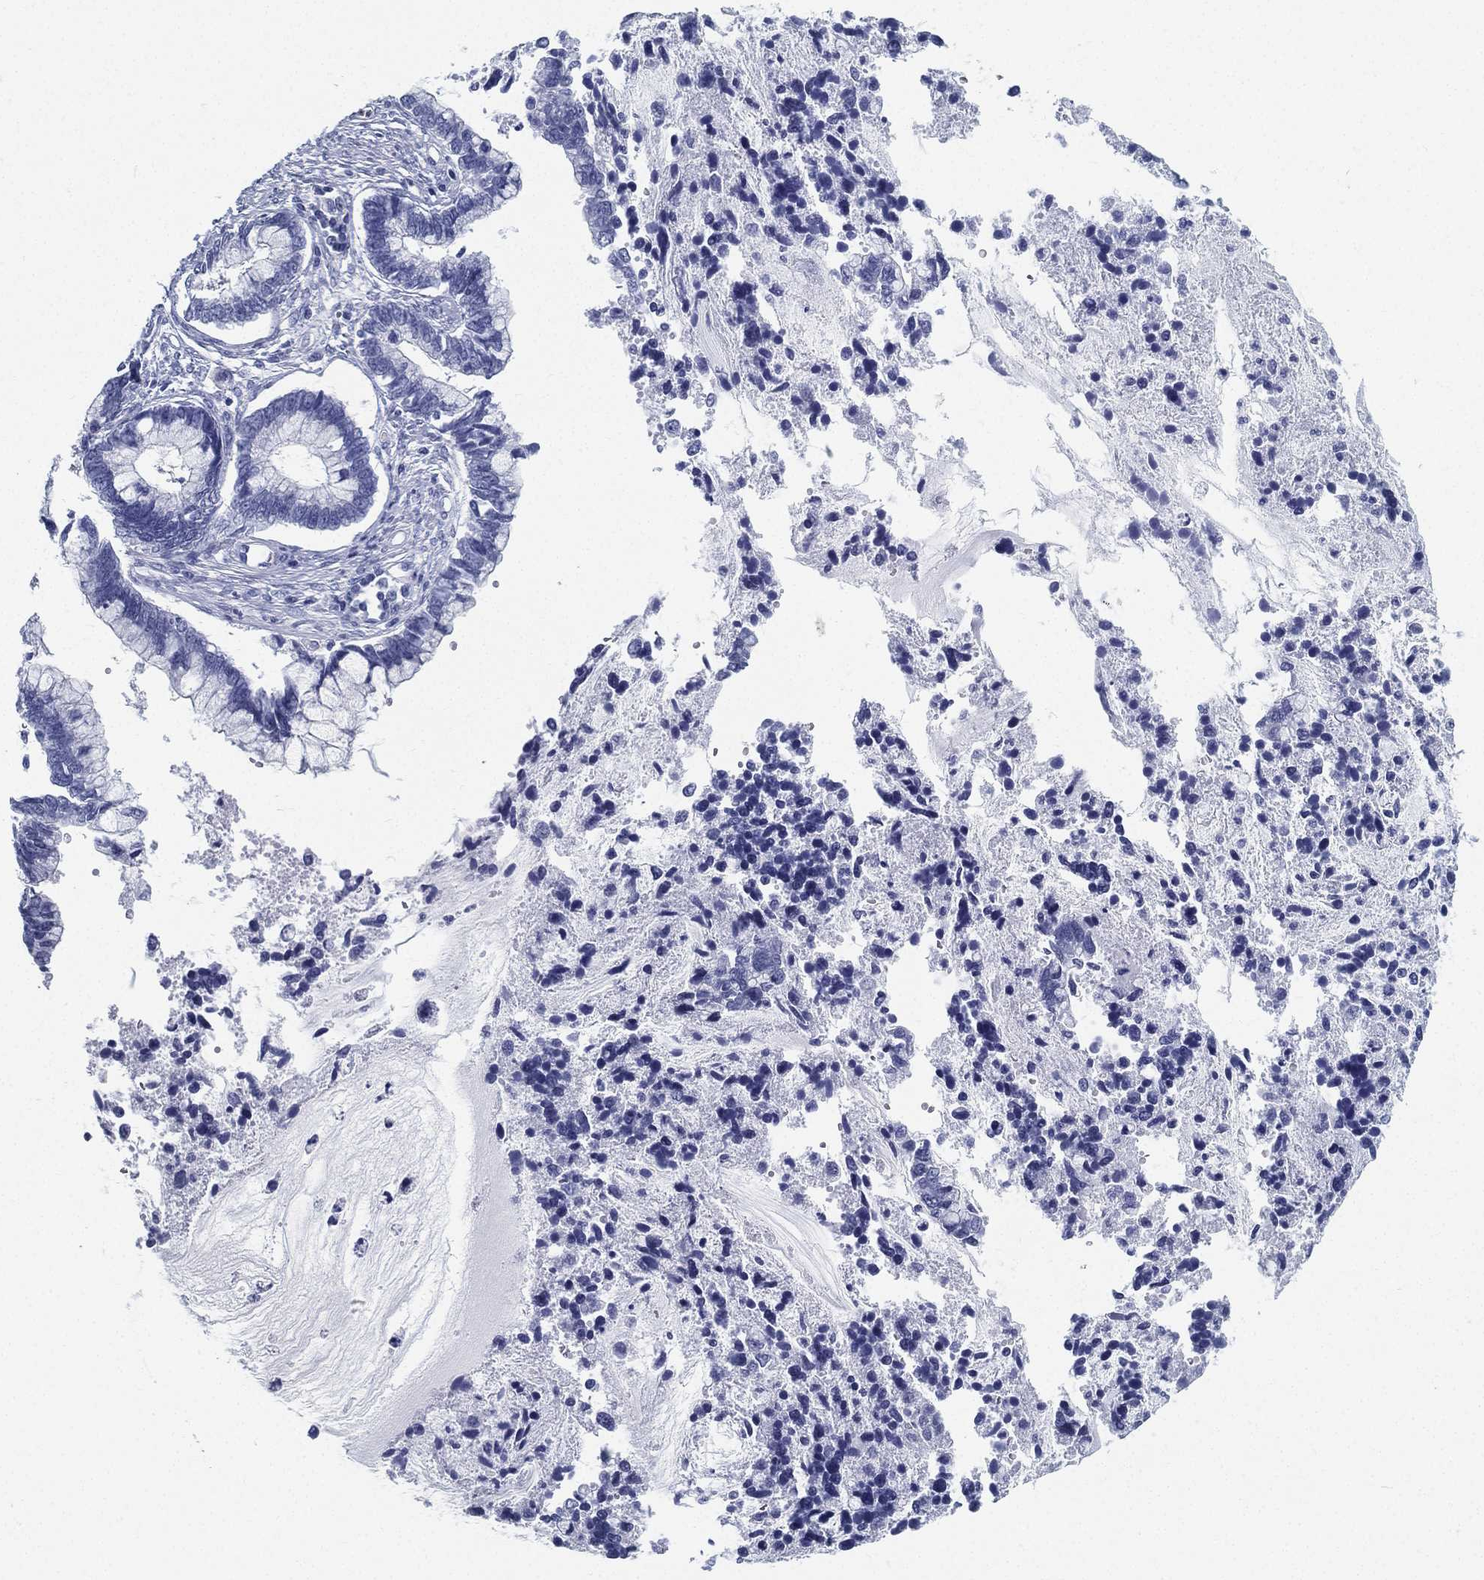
{"staining": {"intensity": "negative", "quantity": "none", "location": "none"}, "tissue": "cervical cancer", "cell_type": "Tumor cells", "image_type": "cancer", "snomed": [{"axis": "morphology", "description": "Adenocarcinoma, NOS"}, {"axis": "topography", "description": "Cervix"}], "caption": "The IHC micrograph has no significant staining in tumor cells of adenocarcinoma (cervical) tissue. (DAB immunohistochemistry with hematoxylin counter stain).", "gene": "ATP1B2", "patient": {"sex": "female", "age": 44}}